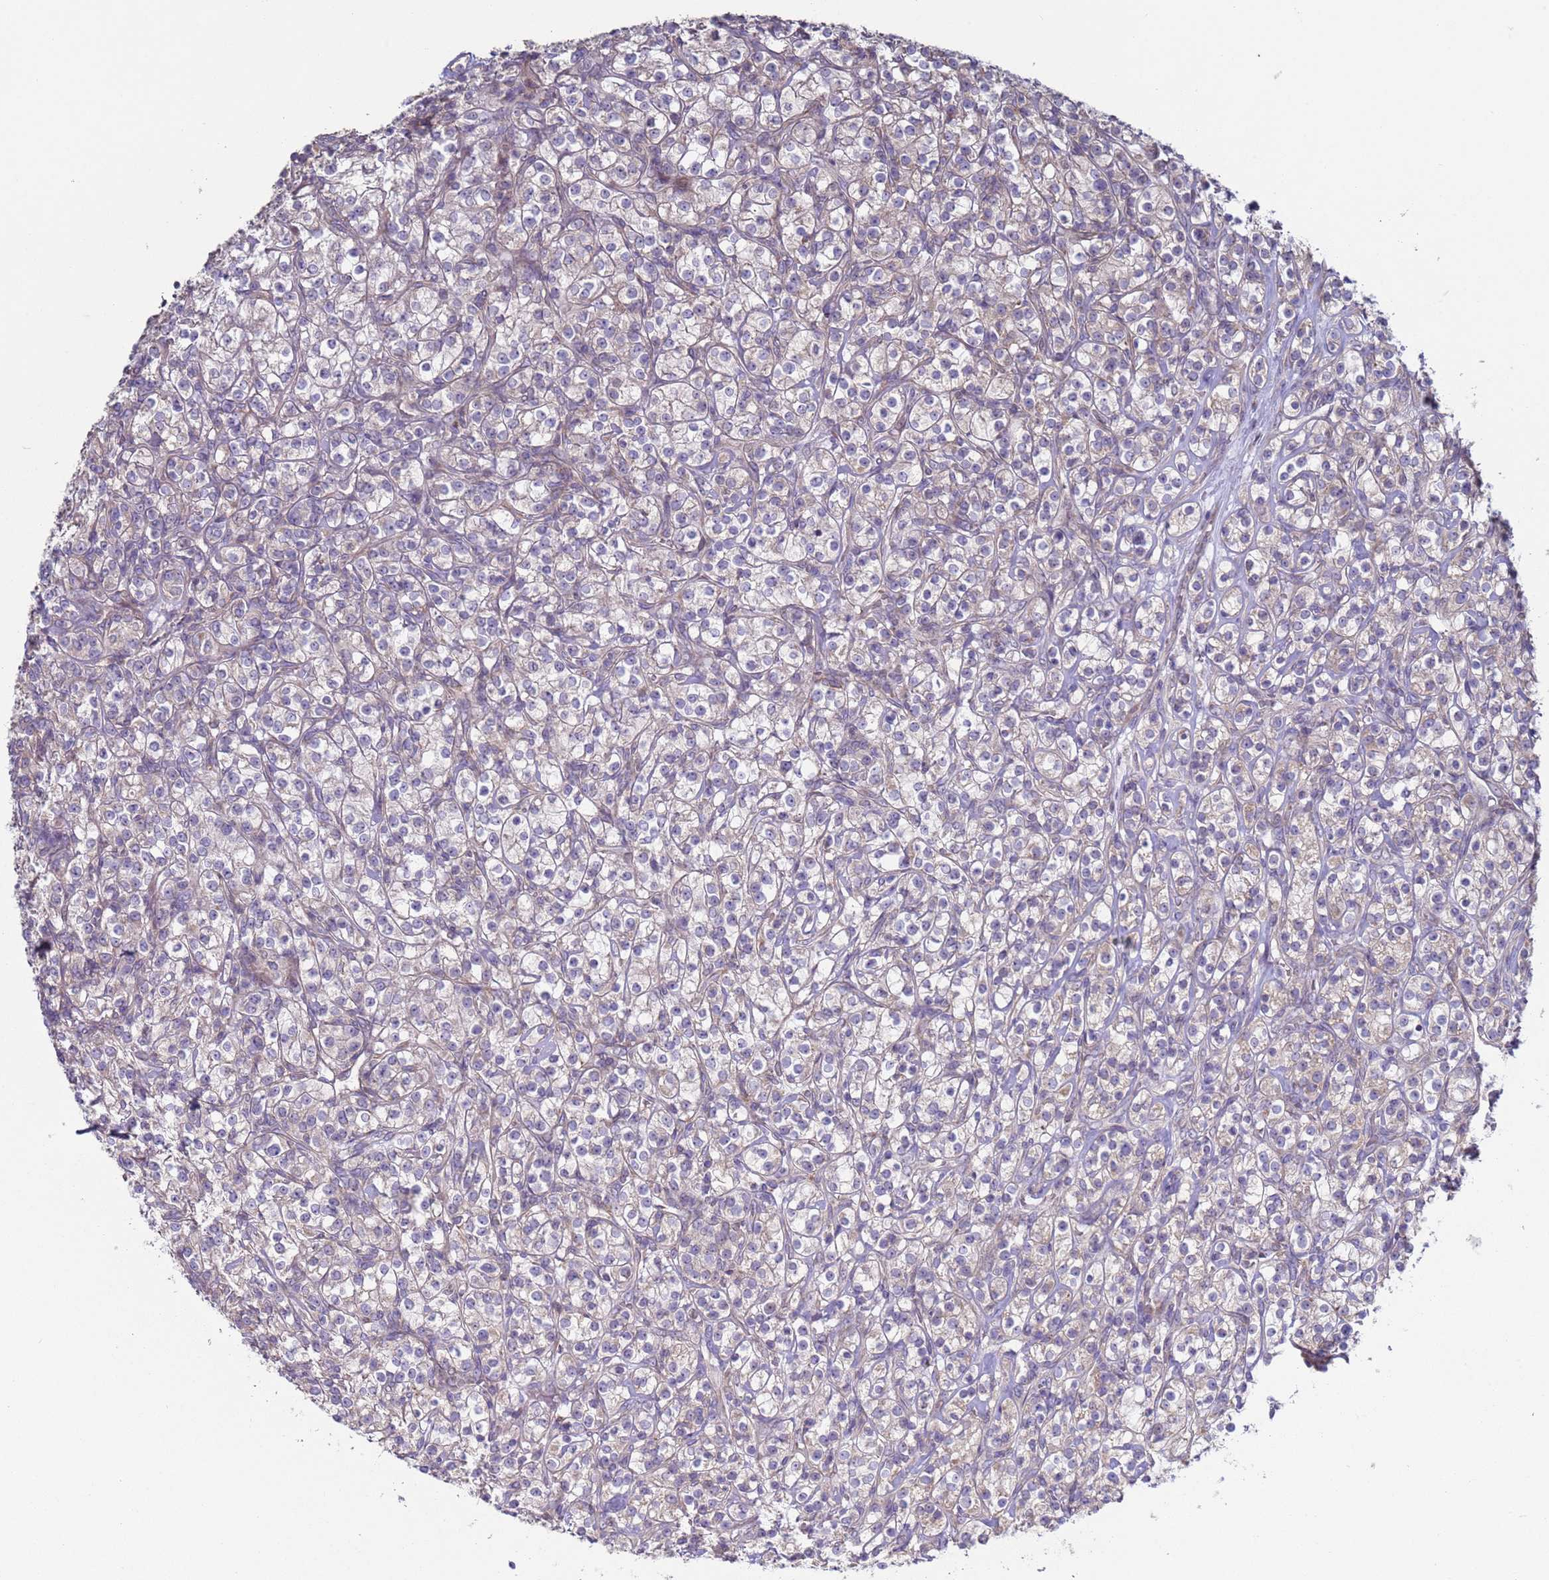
{"staining": {"intensity": "negative", "quantity": "none", "location": "none"}, "tissue": "renal cancer", "cell_type": "Tumor cells", "image_type": "cancer", "snomed": [{"axis": "morphology", "description": "Adenocarcinoma, NOS"}, {"axis": "topography", "description": "Kidney"}], "caption": "IHC histopathology image of human renal adenocarcinoma stained for a protein (brown), which shows no expression in tumor cells.", "gene": "DIP2B", "patient": {"sex": "male", "age": 77}}